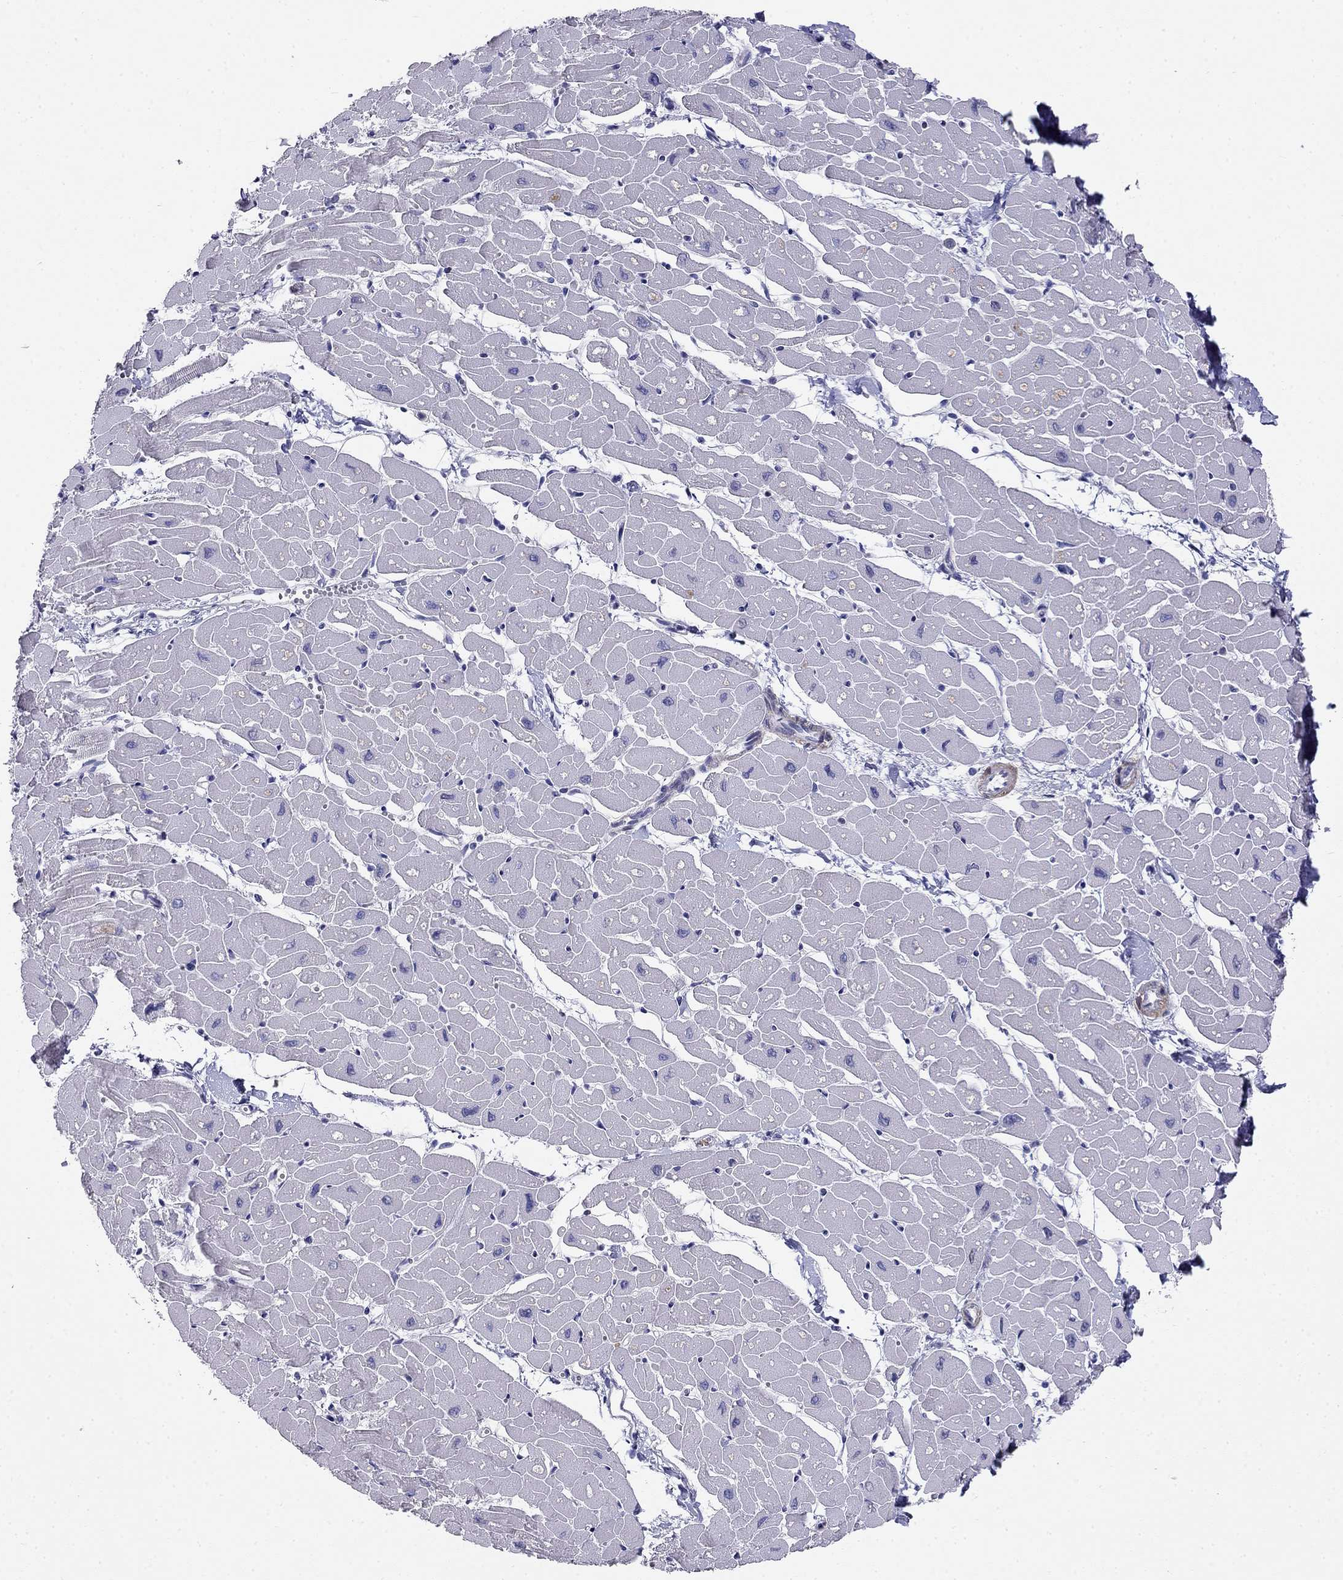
{"staining": {"intensity": "negative", "quantity": "none", "location": "none"}, "tissue": "heart muscle", "cell_type": "Cardiomyocytes", "image_type": "normal", "snomed": [{"axis": "morphology", "description": "Normal tissue, NOS"}, {"axis": "topography", "description": "Heart"}], "caption": "Human heart muscle stained for a protein using immunohistochemistry reveals no staining in cardiomyocytes.", "gene": "LY6H", "patient": {"sex": "male", "age": 57}}